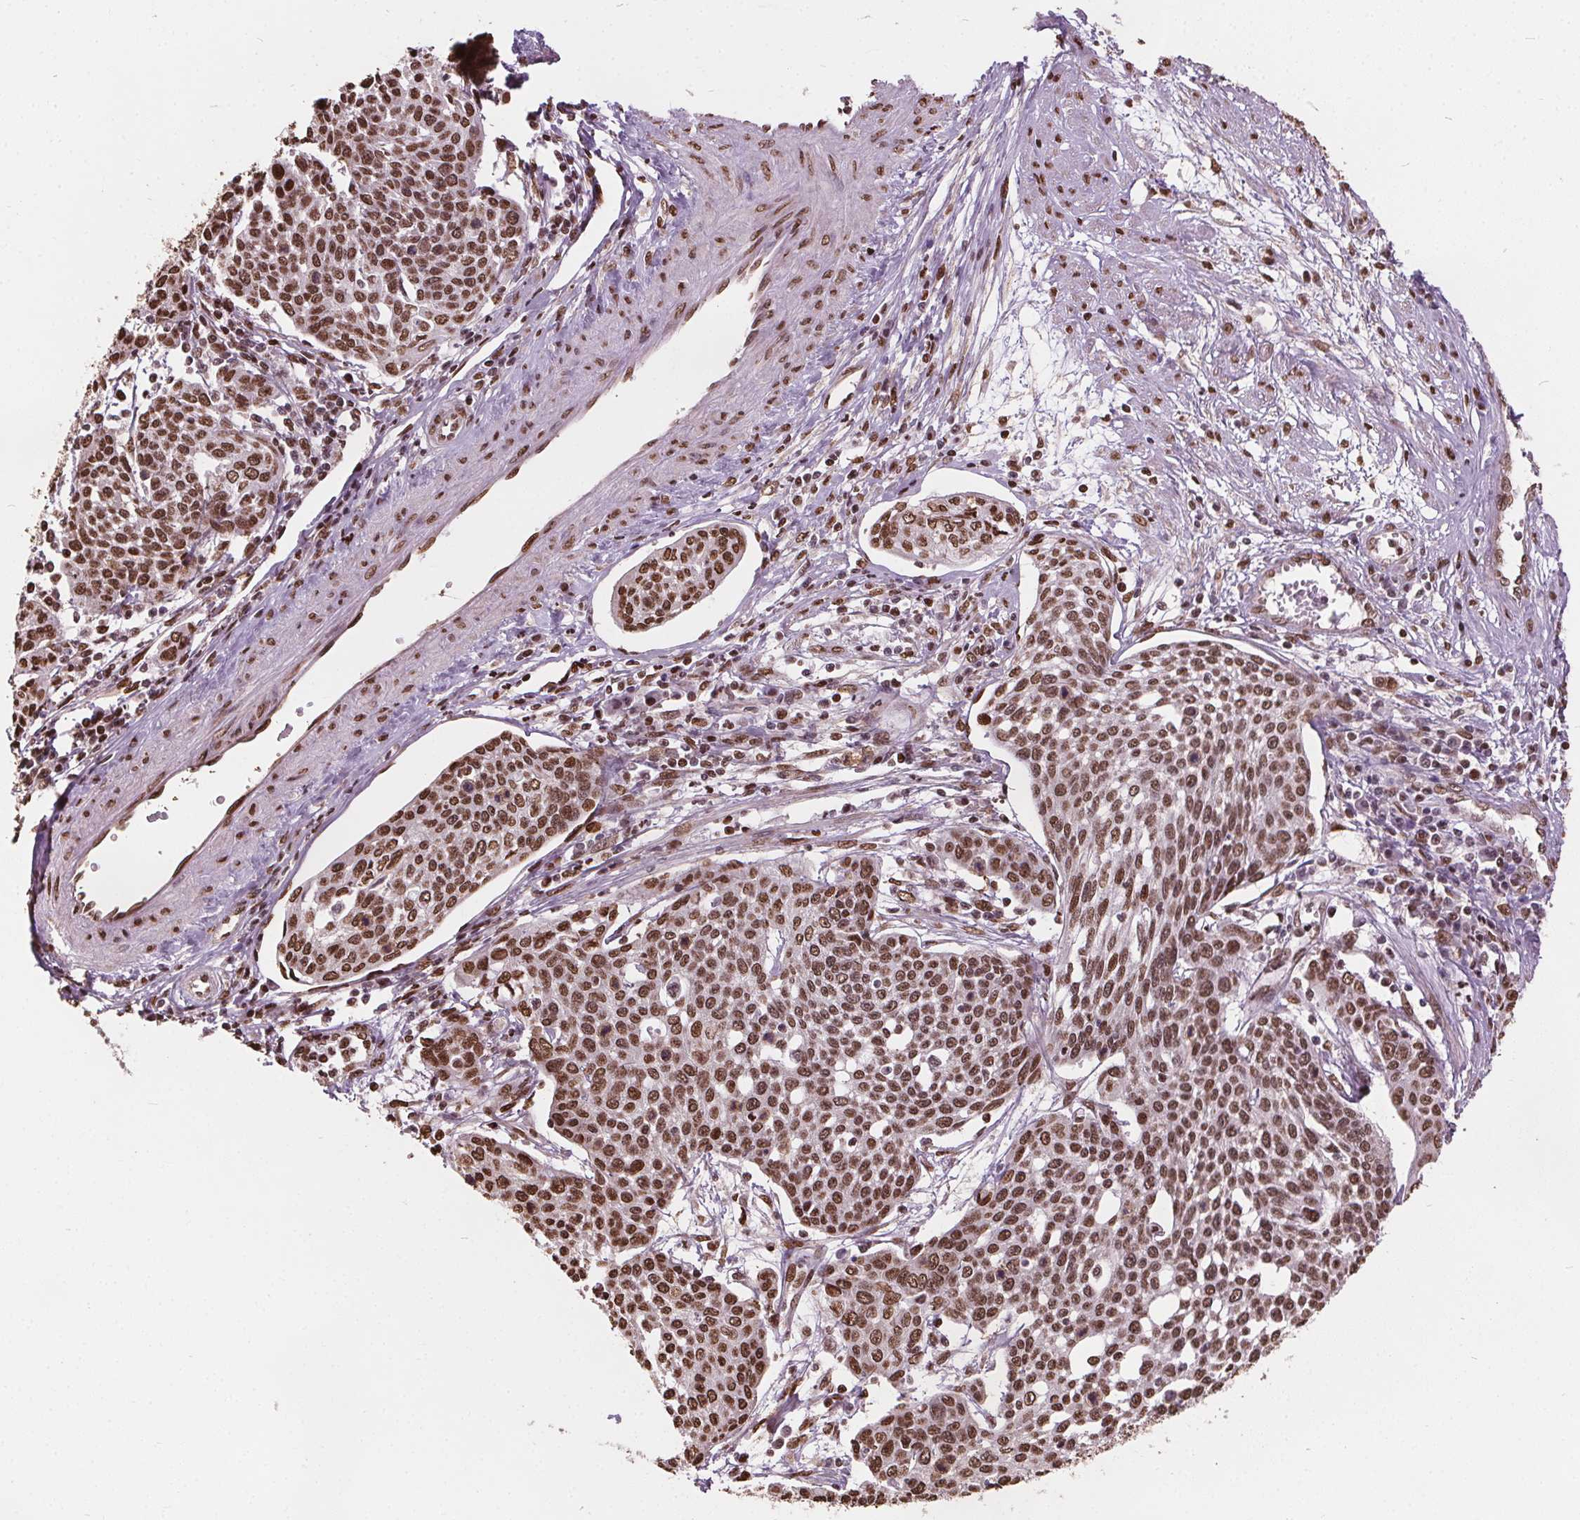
{"staining": {"intensity": "strong", "quantity": ">75%", "location": "nuclear"}, "tissue": "cervical cancer", "cell_type": "Tumor cells", "image_type": "cancer", "snomed": [{"axis": "morphology", "description": "Squamous cell carcinoma, NOS"}, {"axis": "topography", "description": "Cervix"}], "caption": "Immunohistochemical staining of human cervical squamous cell carcinoma demonstrates strong nuclear protein staining in approximately >75% of tumor cells.", "gene": "ISLR2", "patient": {"sex": "female", "age": 34}}